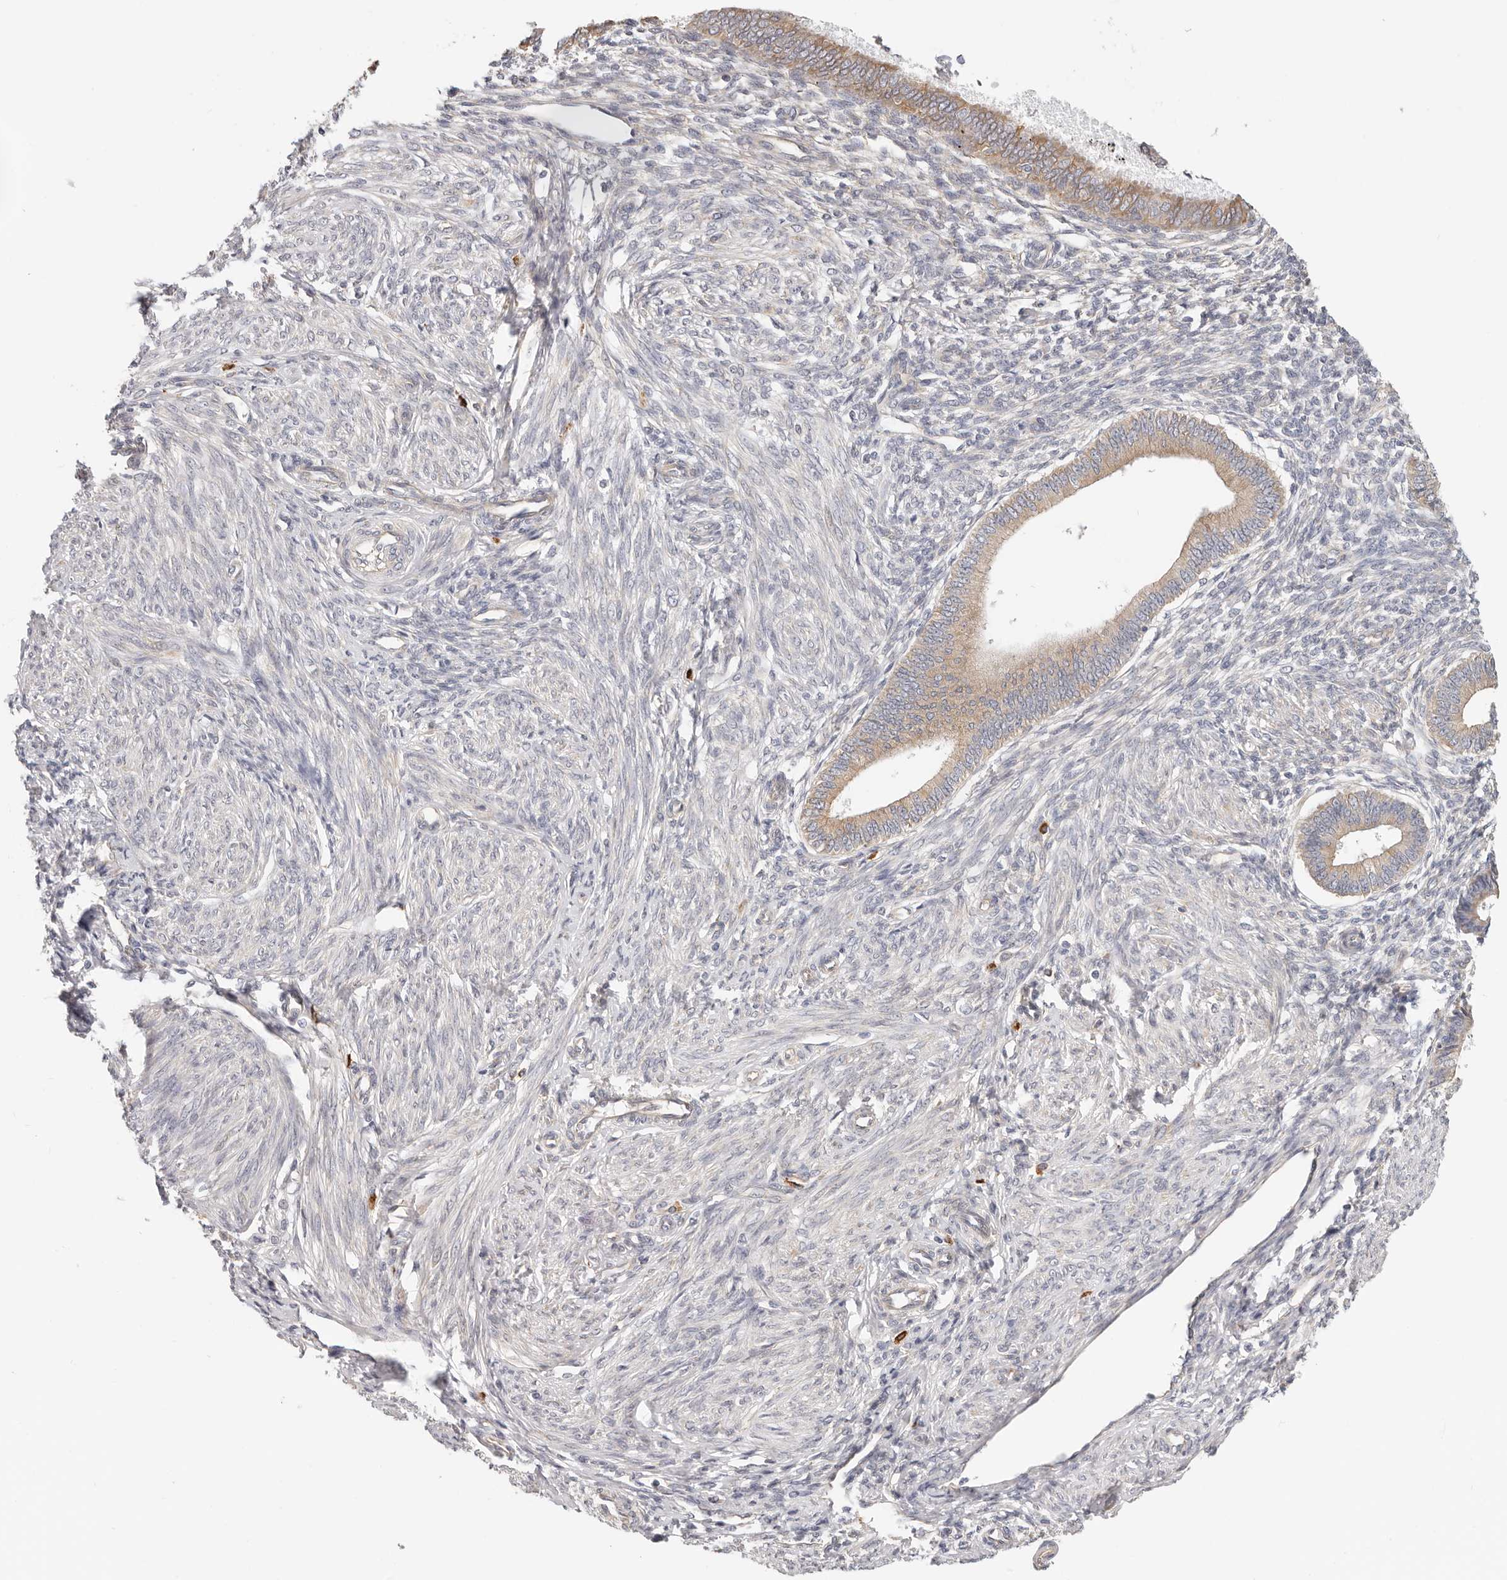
{"staining": {"intensity": "negative", "quantity": "none", "location": "none"}, "tissue": "endometrium", "cell_type": "Cells in endometrial stroma", "image_type": "normal", "snomed": [{"axis": "morphology", "description": "Normal tissue, NOS"}, {"axis": "topography", "description": "Endometrium"}], "caption": "DAB immunohistochemical staining of benign endometrium exhibits no significant staining in cells in endometrial stroma. (DAB immunohistochemistry (IHC), high magnification).", "gene": "AFDN", "patient": {"sex": "female", "age": 46}}